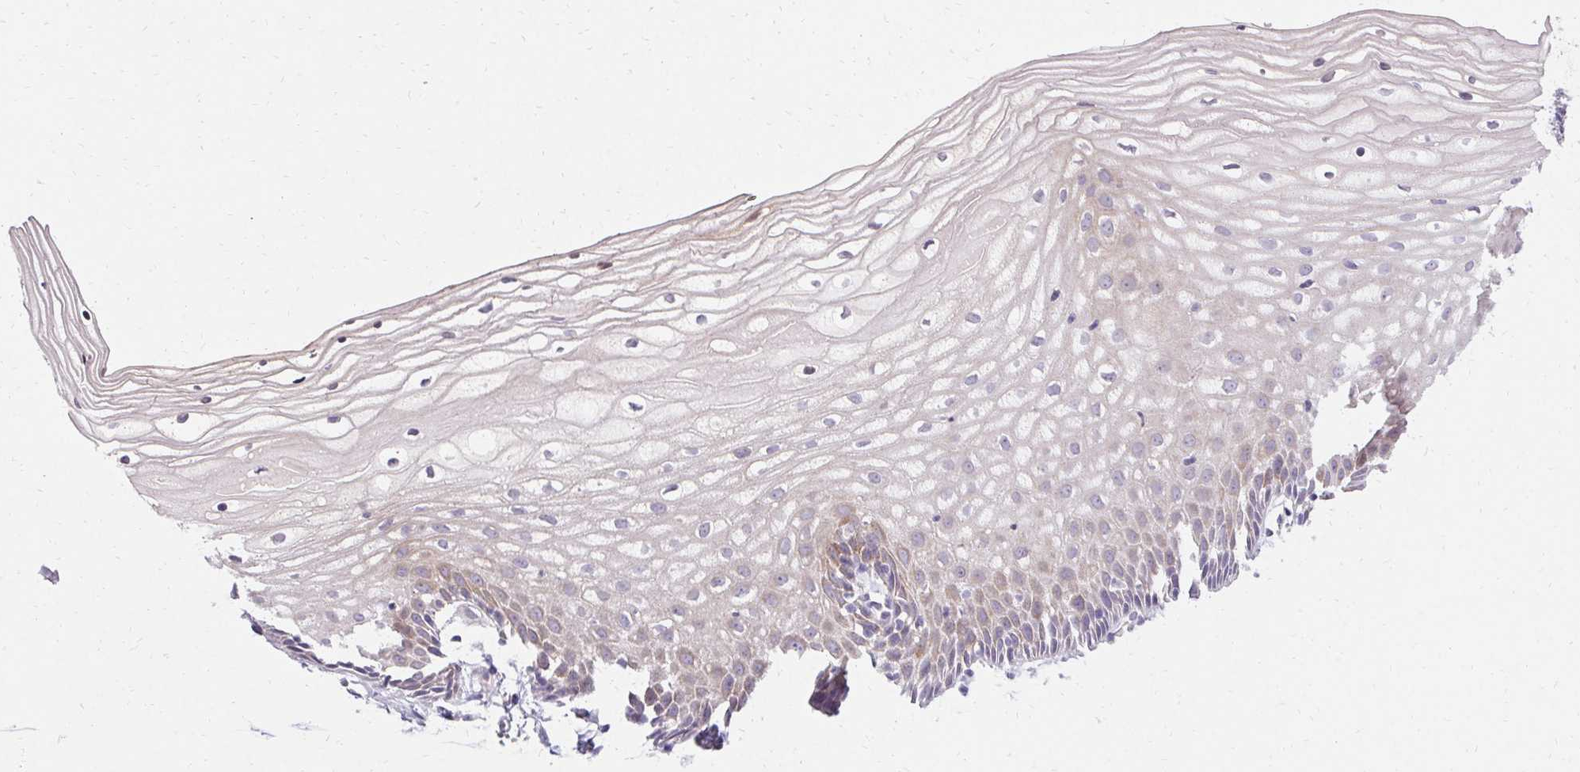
{"staining": {"intensity": "negative", "quantity": "none", "location": "none"}, "tissue": "cervix", "cell_type": "Glandular cells", "image_type": "normal", "snomed": [{"axis": "morphology", "description": "Normal tissue, NOS"}, {"axis": "topography", "description": "Cervix"}], "caption": "DAB immunohistochemical staining of unremarkable human cervix demonstrates no significant staining in glandular cells.", "gene": "HSD17B3", "patient": {"sex": "female", "age": 36}}